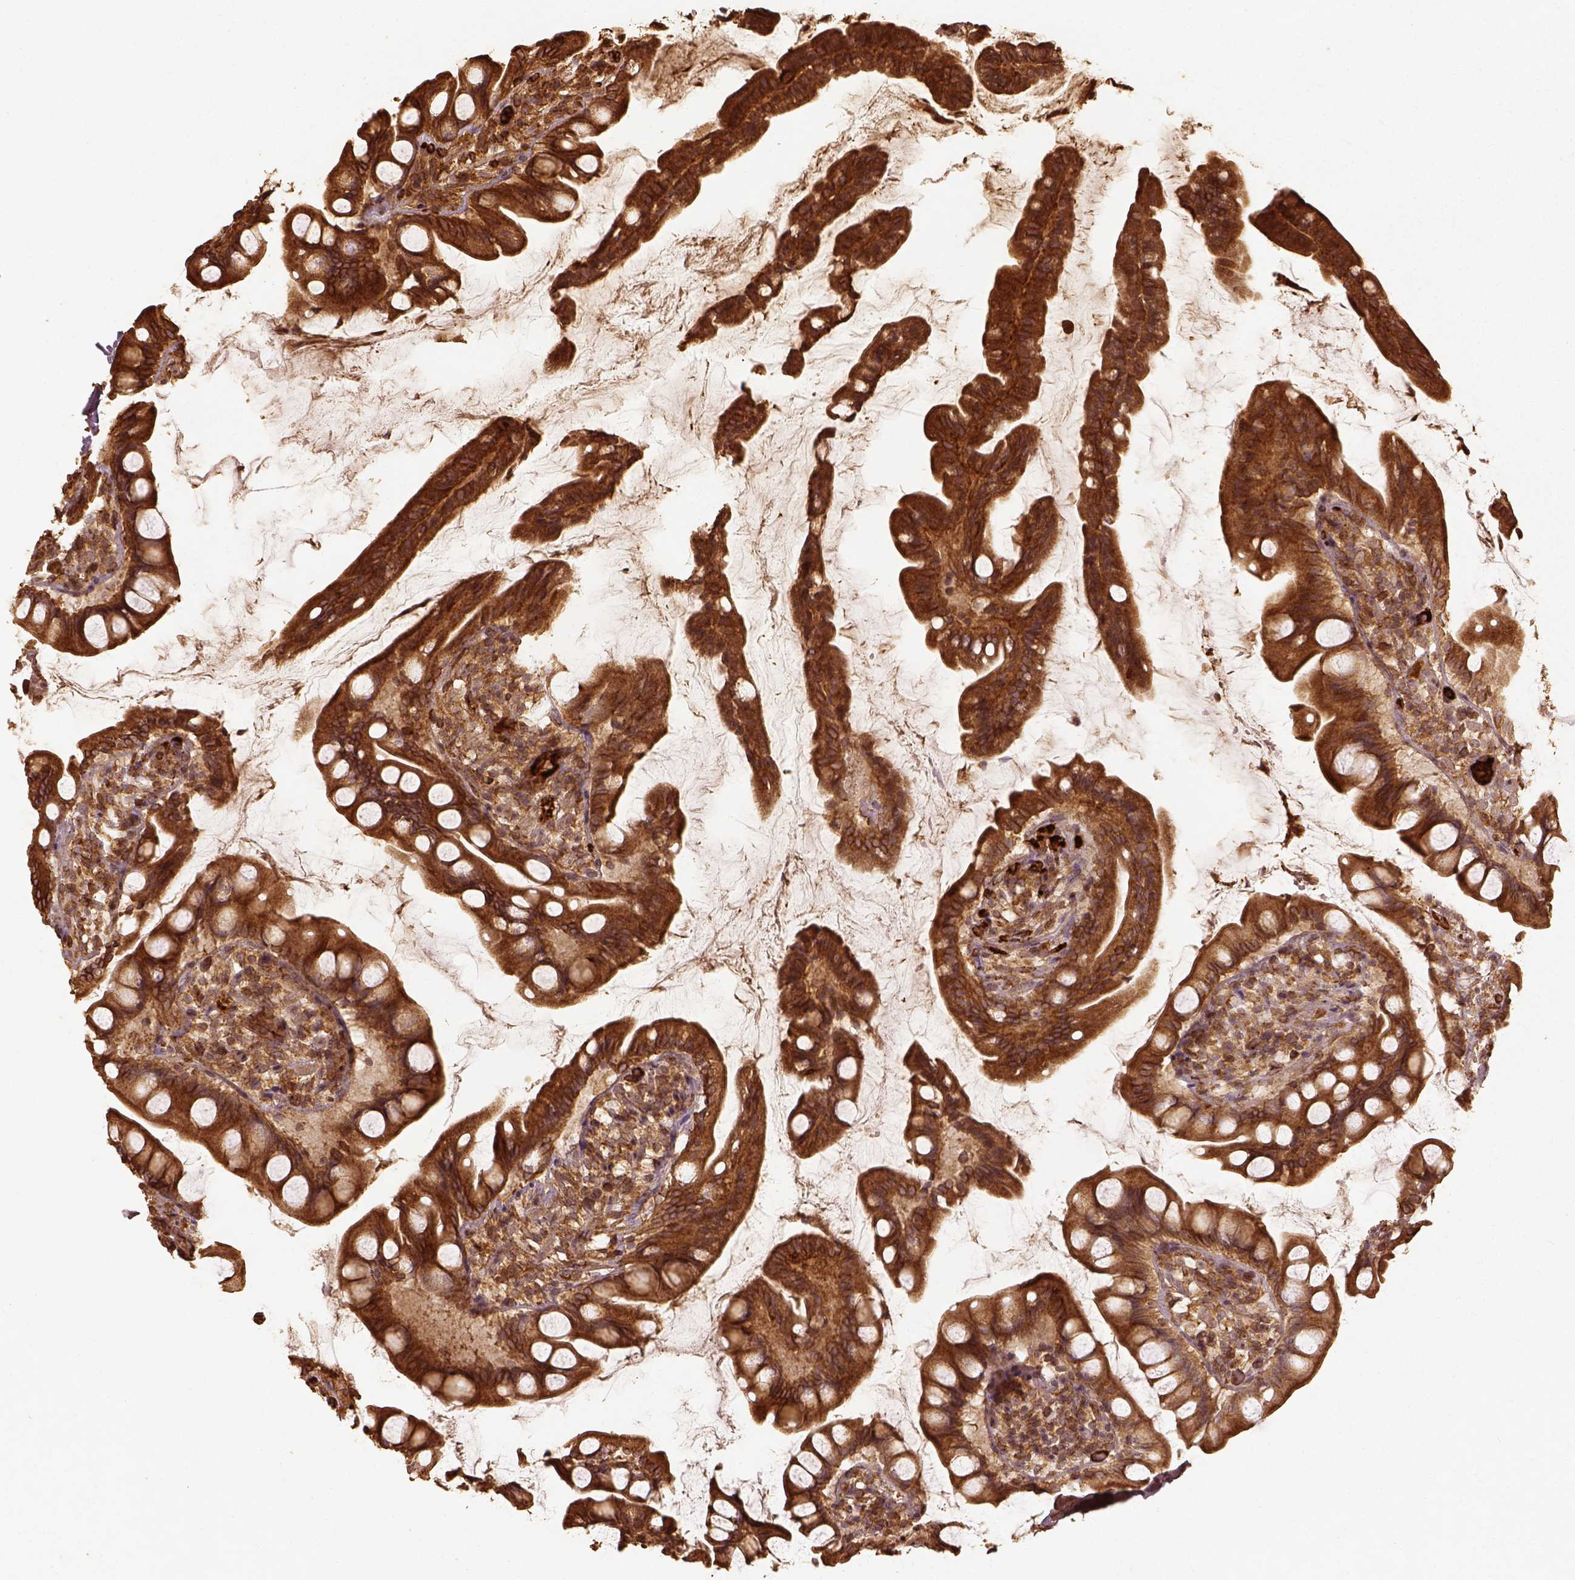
{"staining": {"intensity": "strong", "quantity": ">75%", "location": "cytoplasmic/membranous"}, "tissue": "small intestine", "cell_type": "Glandular cells", "image_type": "normal", "snomed": [{"axis": "morphology", "description": "Normal tissue, NOS"}, {"axis": "topography", "description": "Small intestine"}], "caption": "Benign small intestine was stained to show a protein in brown. There is high levels of strong cytoplasmic/membranous staining in about >75% of glandular cells.", "gene": "VEGFA", "patient": {"sex": "male", "age": 70}}